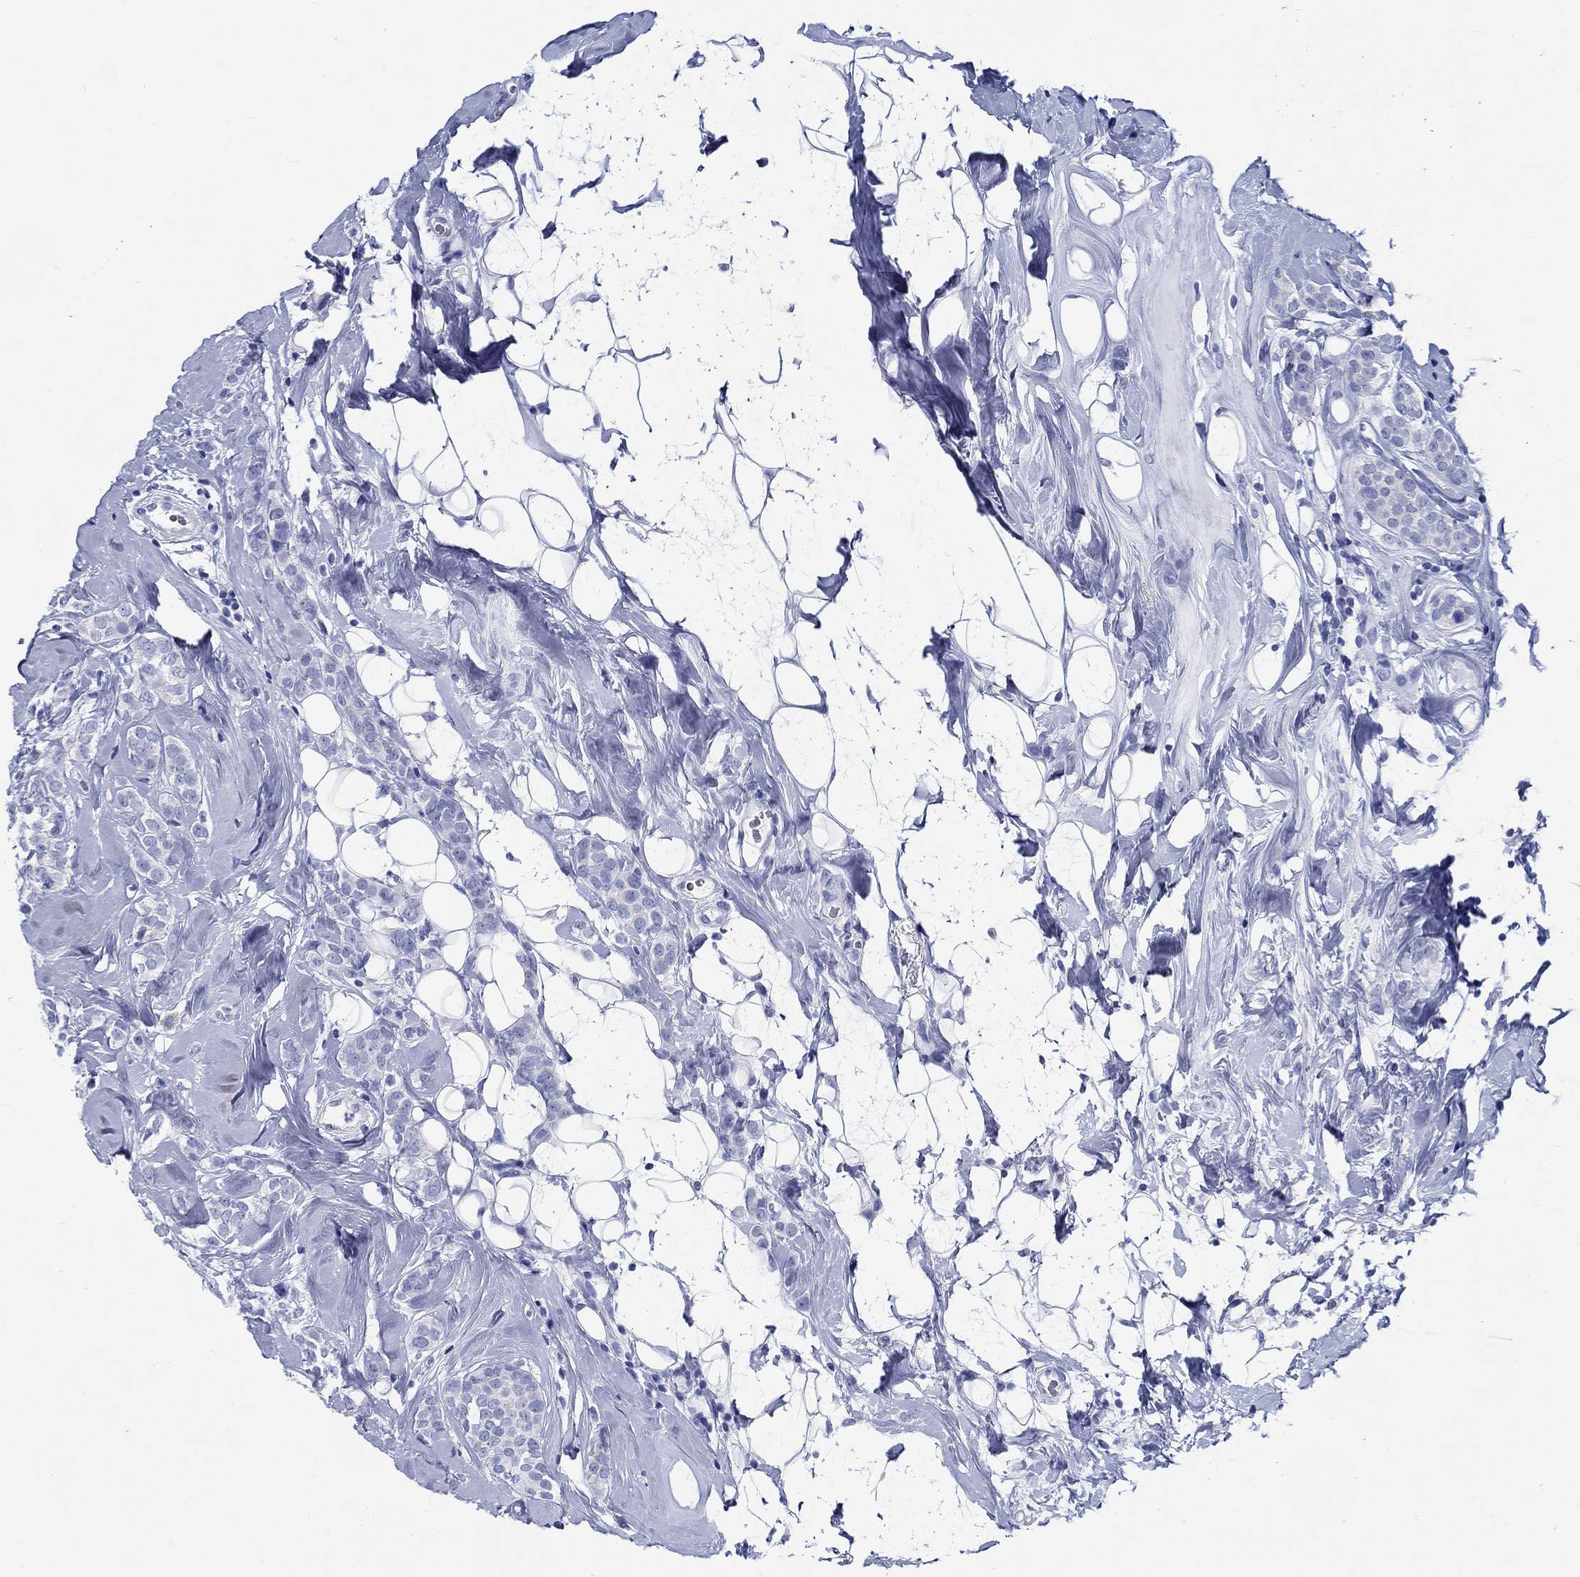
{"staining": {"intensity": "negative", "quantity": "none", "location": "none"}, "tissue": "breast cancer", "cell_type": "Tumor cells", "image_type": "cancer", "snomed": [{"axis": "morphology", "description": "Lobular carcinoma"}, {"axis": "topography", "description": "Breast"}], "caption": "Immunohistochemistry histopathology image of human breast cancer (lobular carcinoma) stained for a protein (brown), which exhibits no staining in tumor cells.", "gene": "FBXO2", "patient": {"sex": "female", "age": 49}}